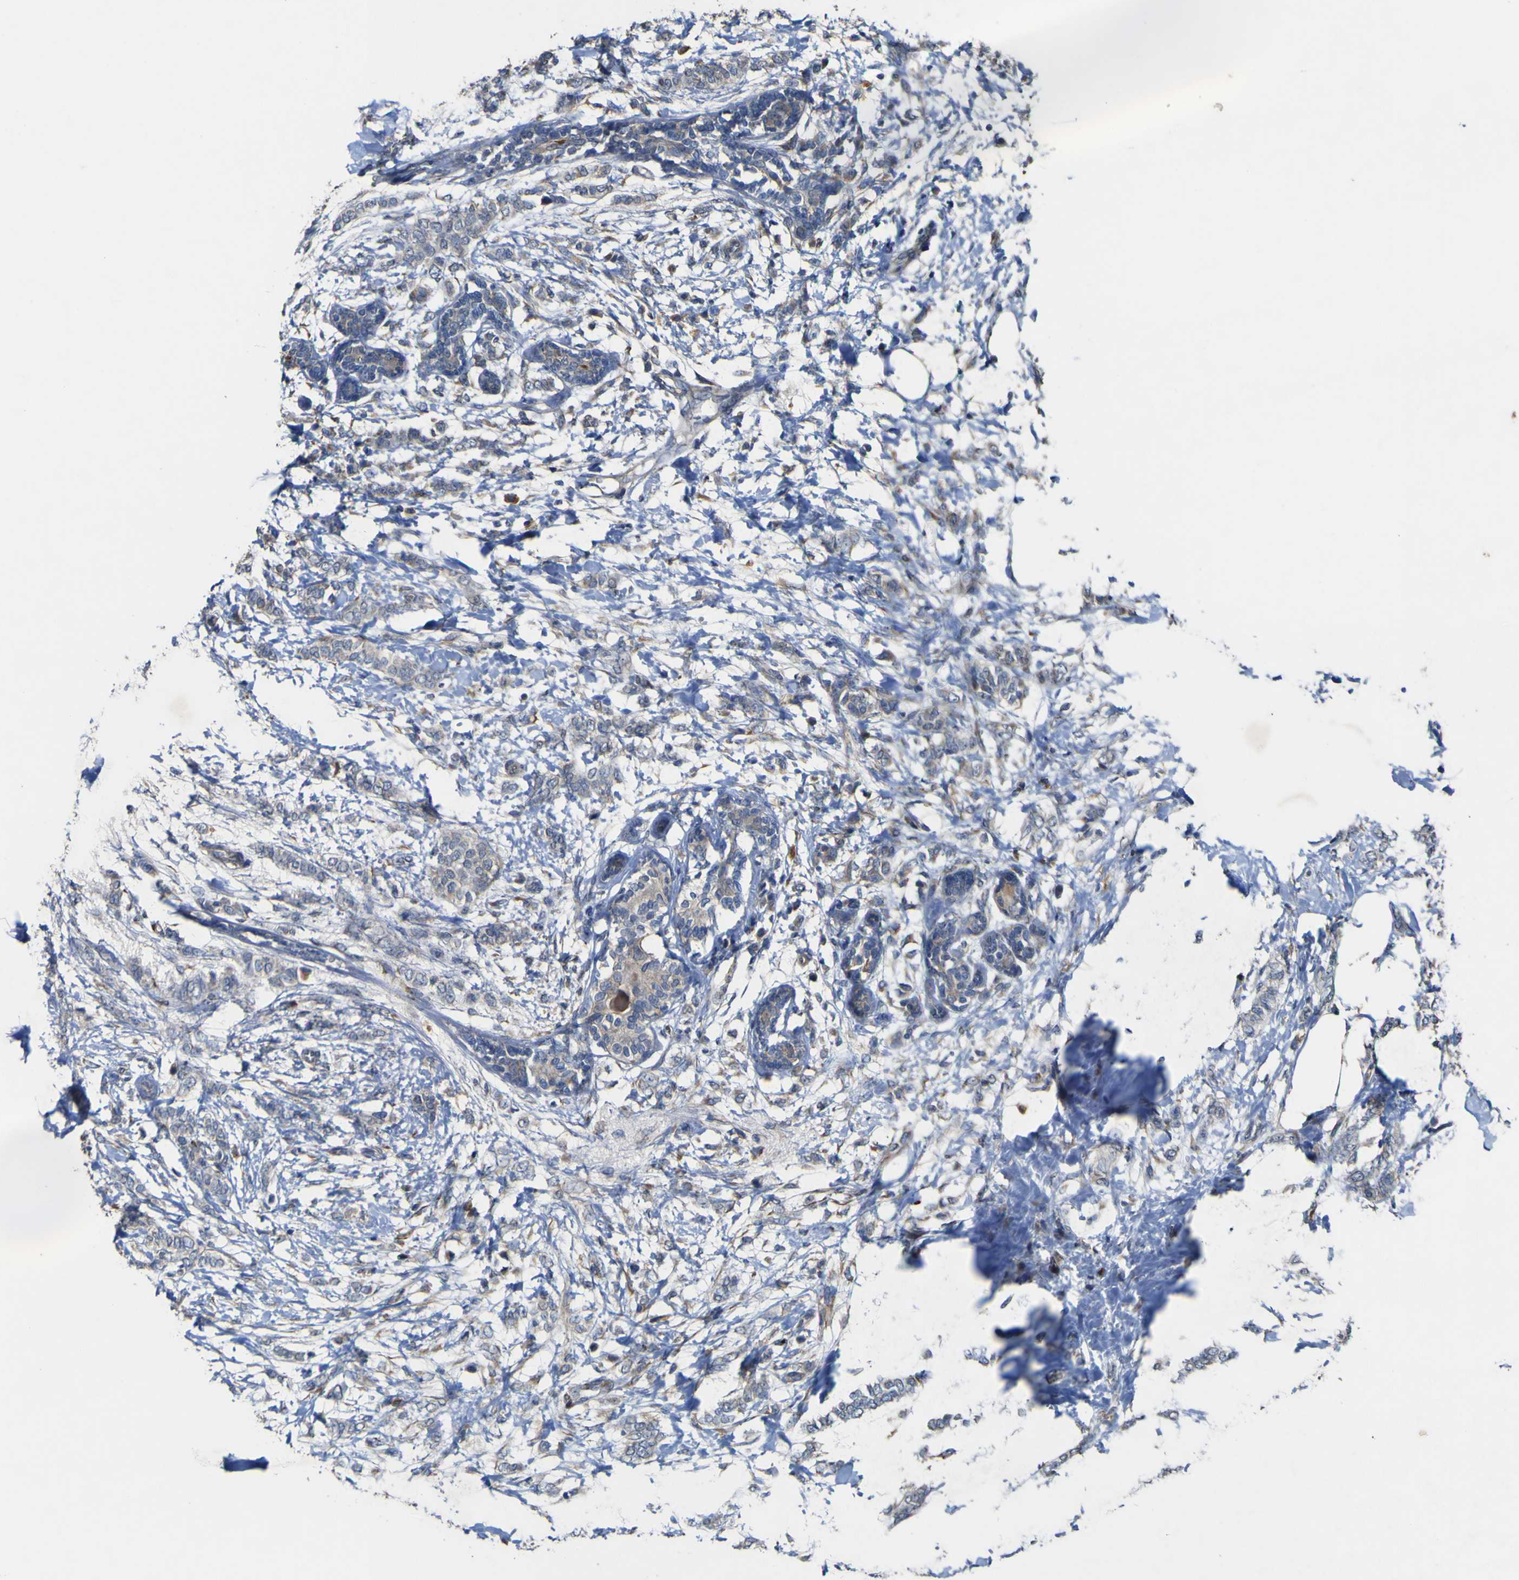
{"staining": {"intensity": "weak", "quantity": "<25%", "location": "cytoplasmic/membranous"}, "tissue": "breast cancer", "cell_type": "Tumor cells", "image_type": "cancer", "snomed": [{"axis": "morphology", "description": "Lobular carcinoma, in situ"}, {"axis": "morphology", "description": "Lobular carcinoma"}, {"axis": "topography", "description": "Breast"}], "caption": "IHC of lobular carcinoma (breast) demonstrates no expression in tumor cells.", "gene": "IRAK2", "patient": {"sex": "female", "age": 41}}